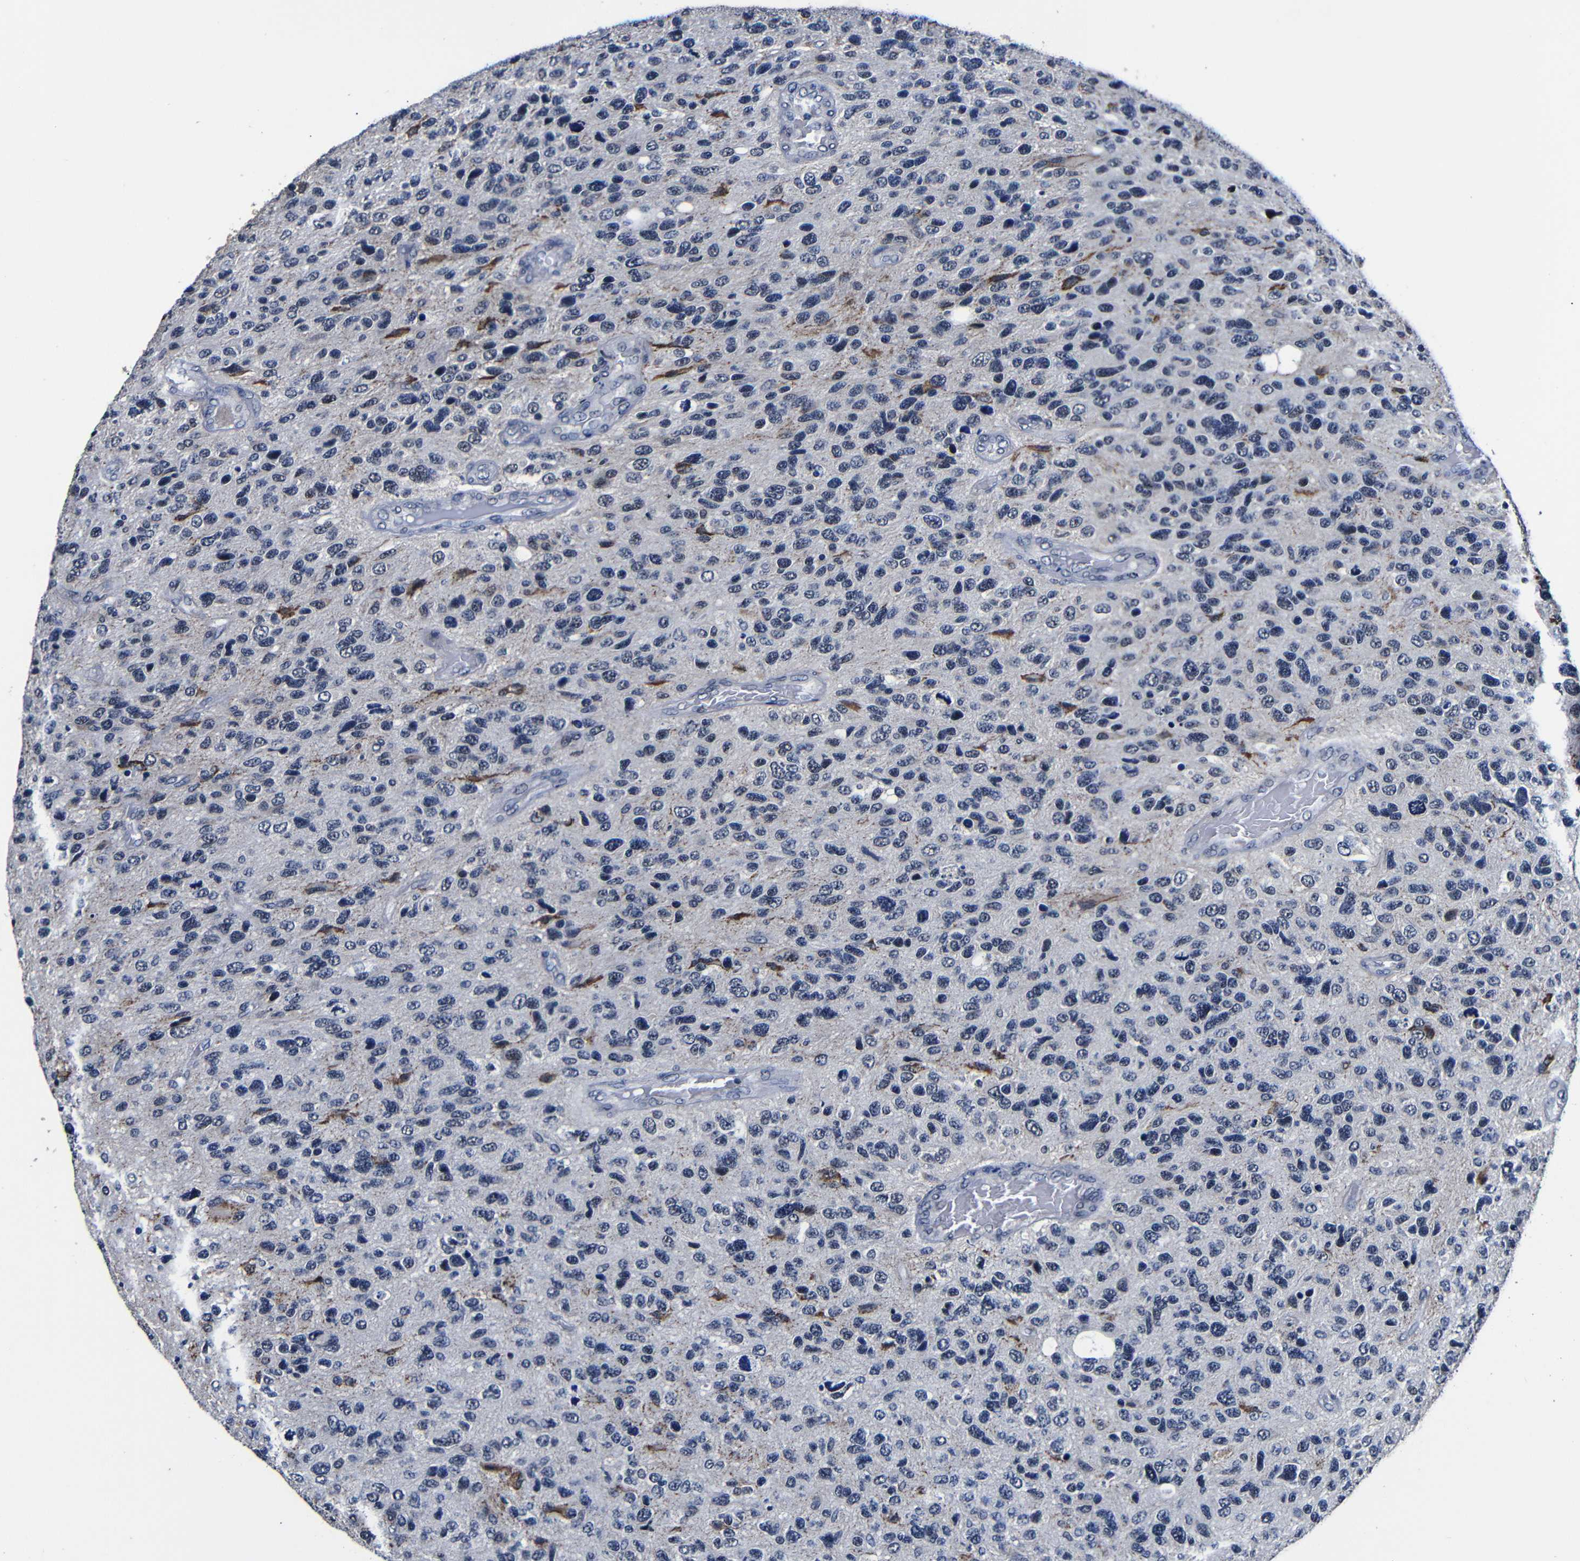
{"staining": {"intensity": "negative", "quantity": "none", "location": "none"}, "tissue": "glioma", "cell_type": "Tumor cells", "image_type": "cancer", "snomed": [{"axis": "morphology", "description": "Glioma, malignant, High grade"}, {"axis": "topography", "description": "Brain"}], "caption": "IHC of malignant high-grade glioma demonstrates no positivity in tumor cells. (DAB immunohistochemistry (IHC), high magnification).", "gene": "DEPP1", "patient": {"sex": "female", "age": 58}}